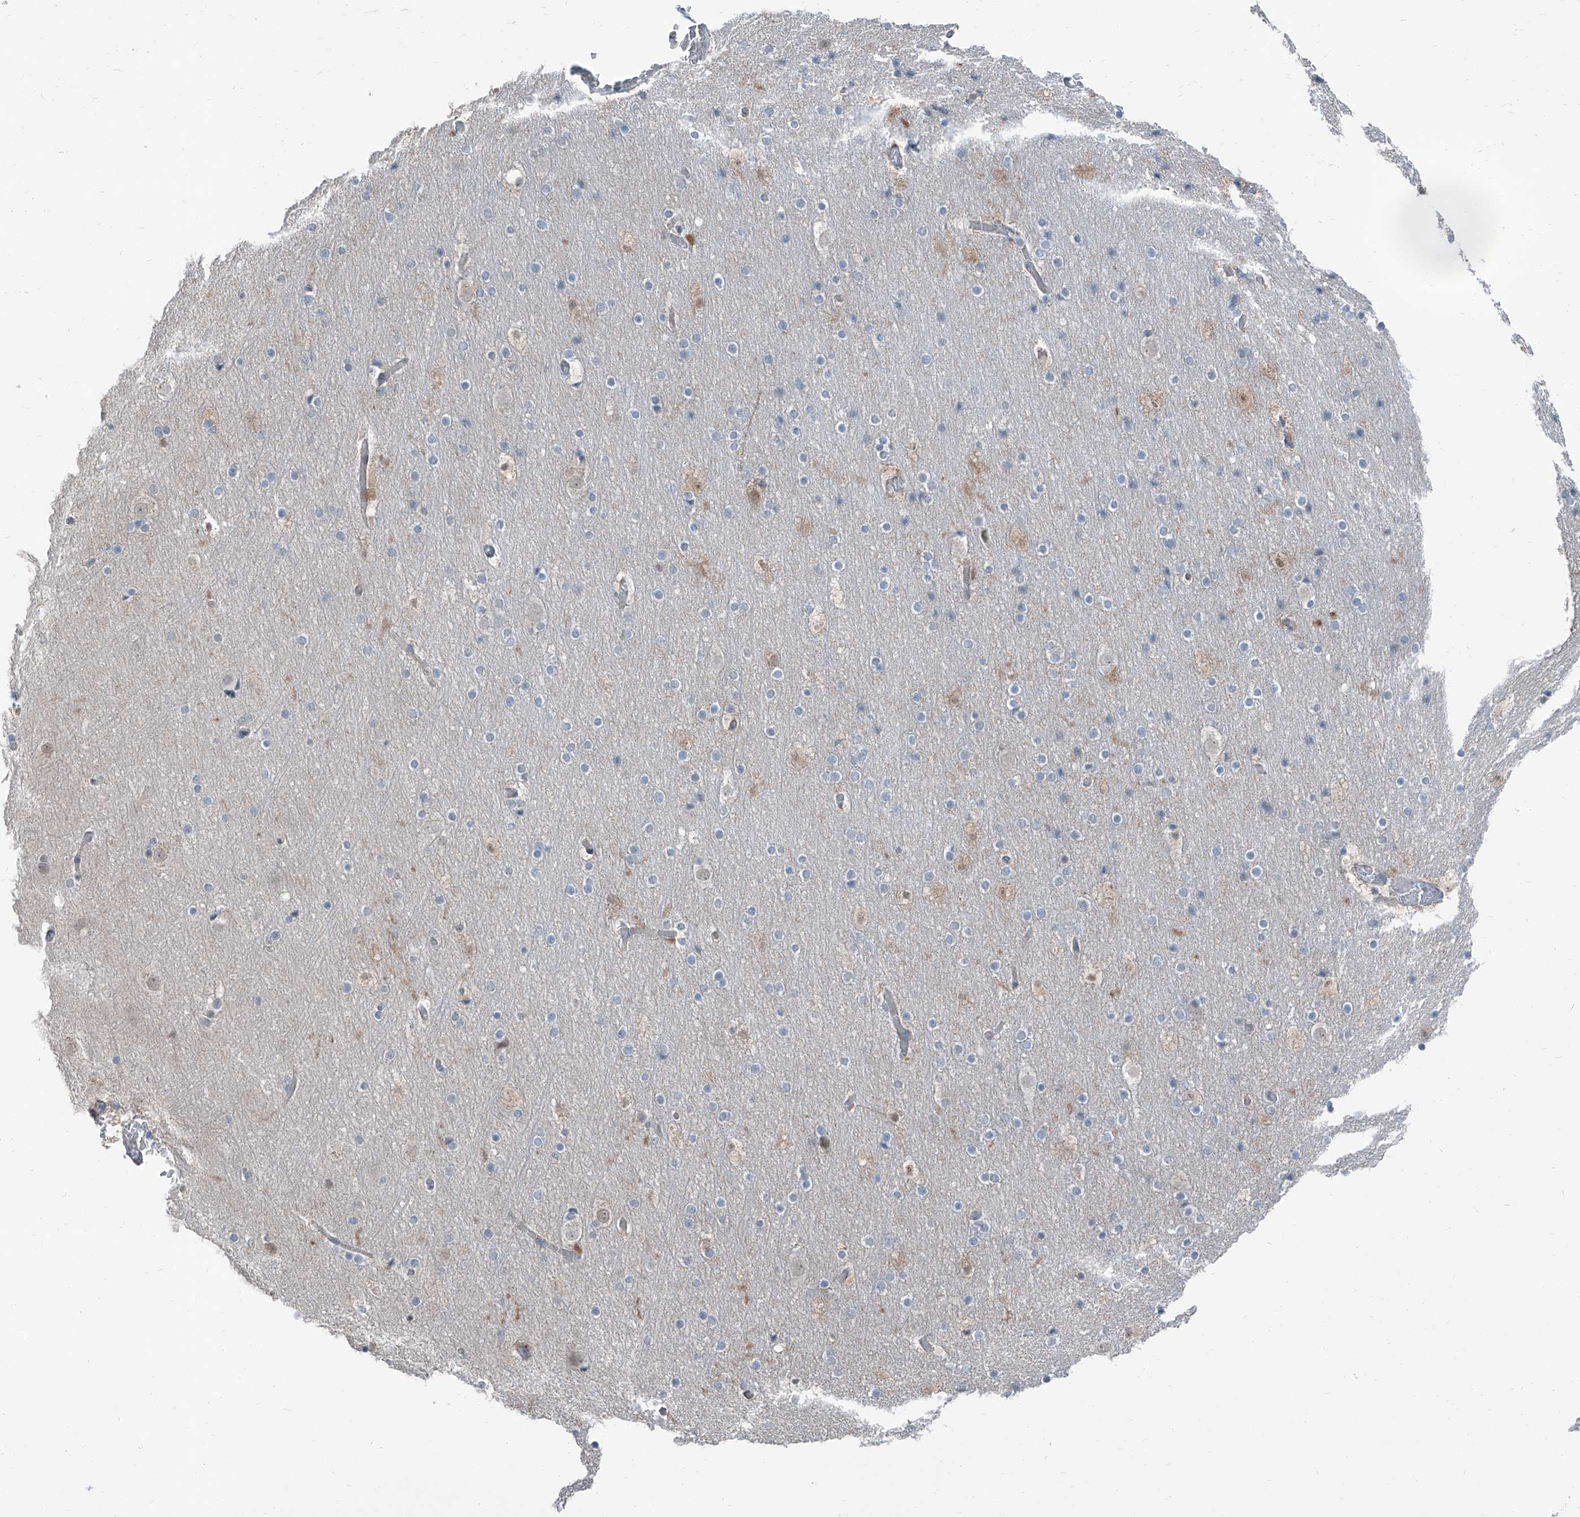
{"staining": {"intensity": "negative", "quantity": "none", "location": "none"}, "tissue": "cerebral cortex", "cell_type": "Endothelial cells", "image_type": "normal", "snomed": [{"axis": "morphology", "description": "Normal tissue, NOS"}, {"axis": "topography", "description": "Cerebral cortex"}], "caption": "Endothelial cells are negative for protein expression in unremarkable human cerebral cortex. (IHC, brightfield microscopy, high magnification).", "gene": "RGN", "patient": {"sex": "male", "age": 57}}